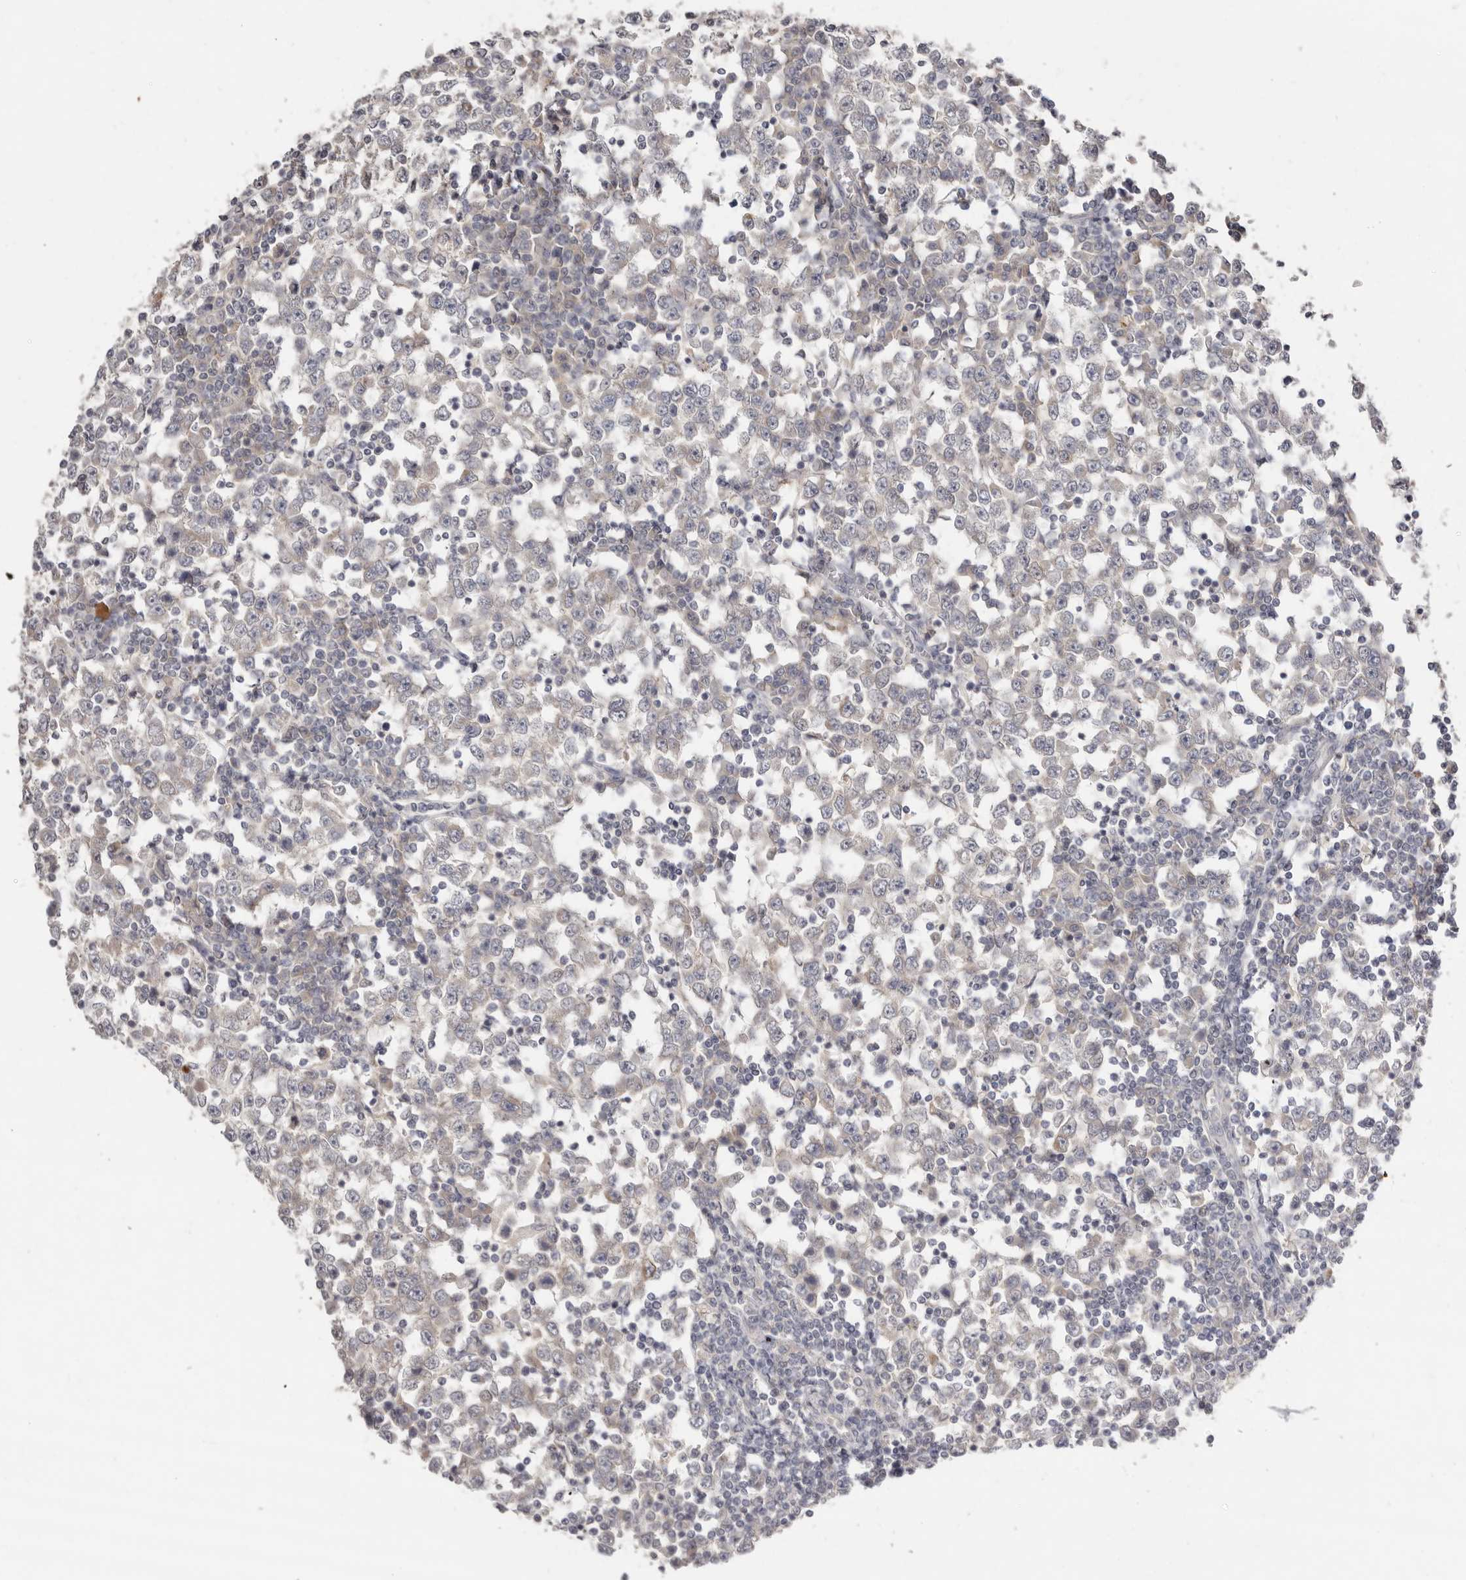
{"staining": {"intensity": "negative", "quantity": "none", "location": "none"}, "tissue": "testis cancer", "cell_type": "Tumor cells", "image_type": "cancer", "snomed": [{"axis": "morphology", "description": "Seminoma, NOS"}, {"axis": "topography", "description": "Testis"}], "caption": "Immunohistochemistry (IHC) of seminoma (testis) demonstrates no staining in tumor cells.", "gene": "SCUBE2", "patient": {"sex": "male", "age": 65}}